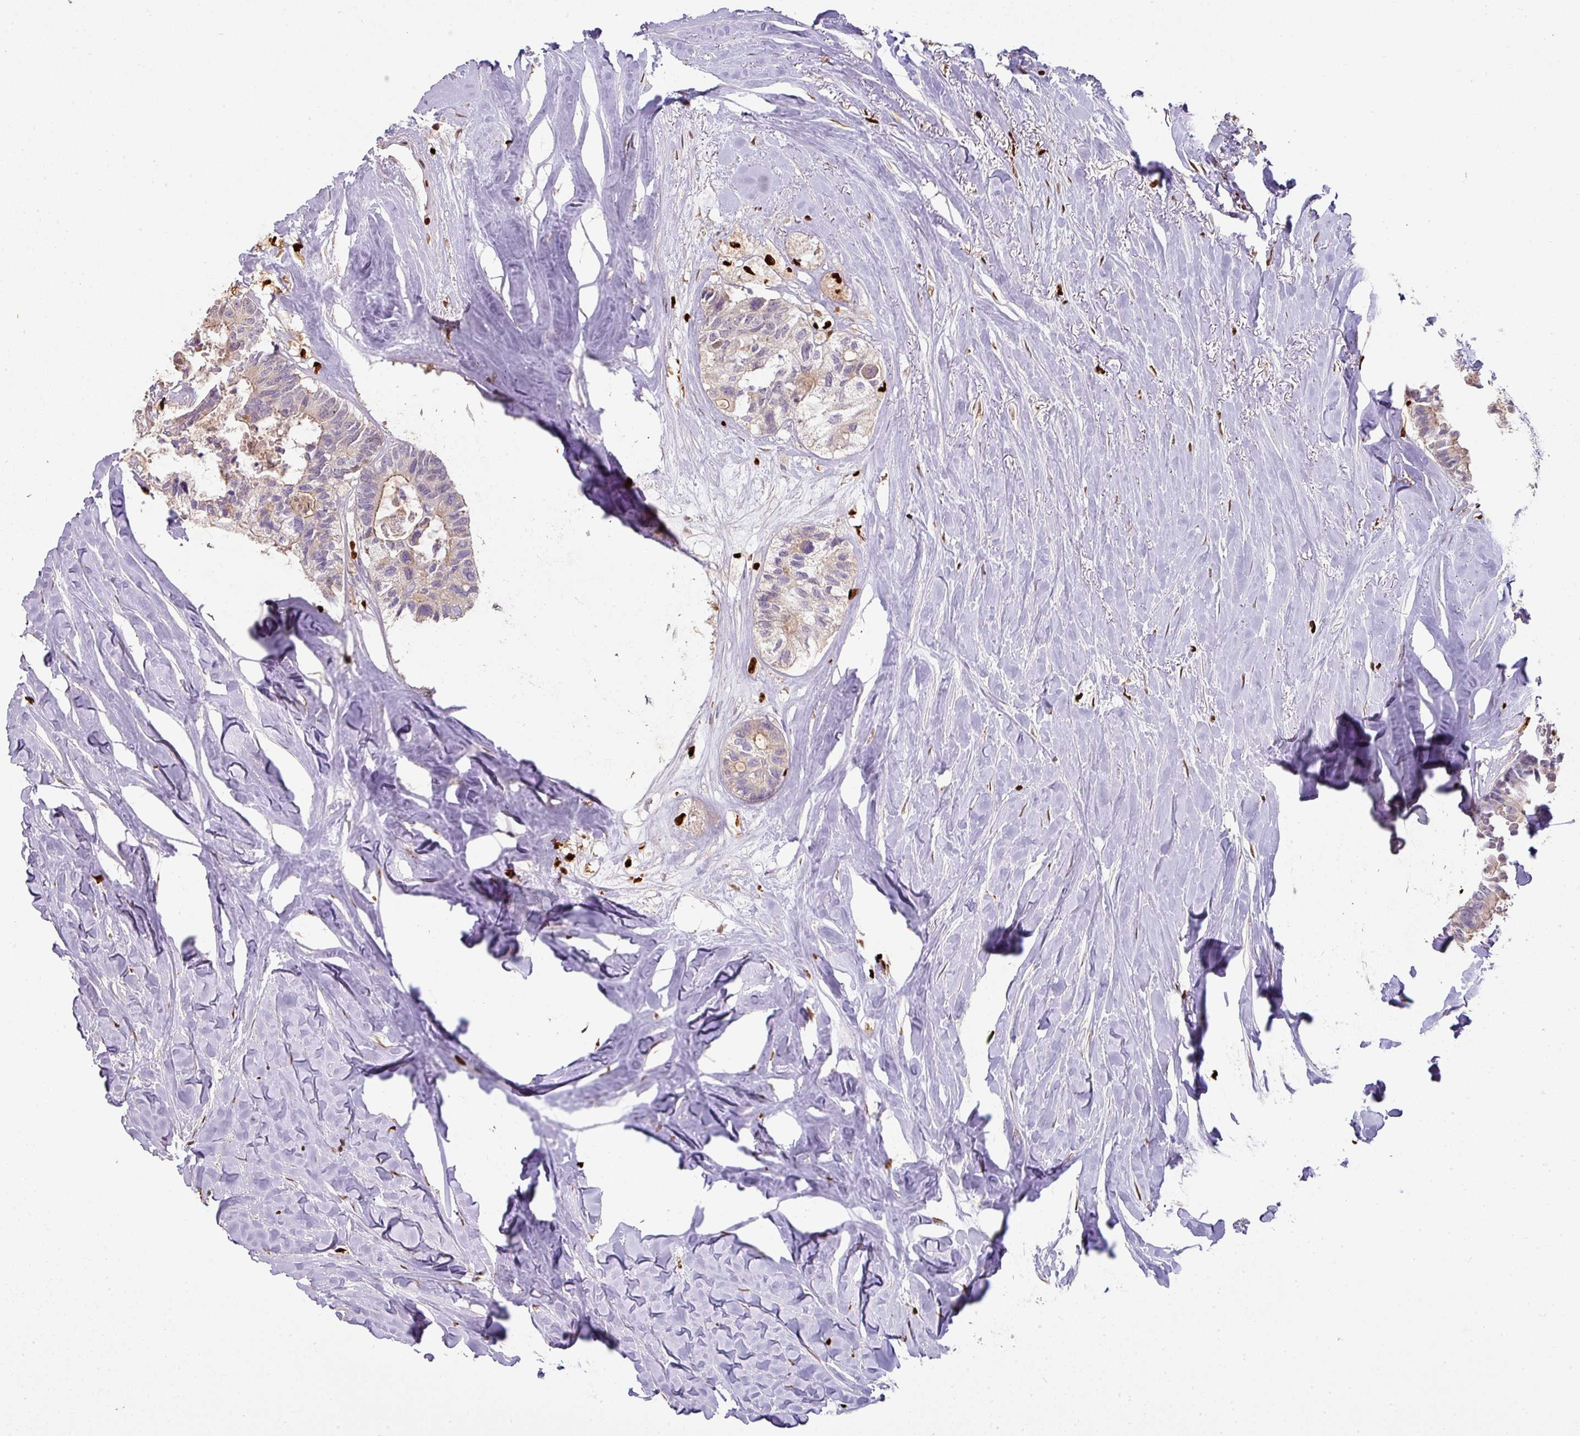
{"staining": {"intensity": "weak", "quantity": "<25%", "location": "cytoplasmic/membranous"}, "tissue": "colorectal cancer", "cell_type": "Tumor cells", "image_type": "cancer", "snomed": [{"axis": "morphology", "description": "Adenocarcinoma, NOS"}, {"axis": "topography", "description": "Colon"}, {"axis": "topography", "description": "Rectum"}], "caption": "Colorectal adenocarcinoma was stained to show a protein in brown. There is no significant expression in tumor cells.", "gene": "SAMHD1", "patient": {"sex": "male", "age": 57}}